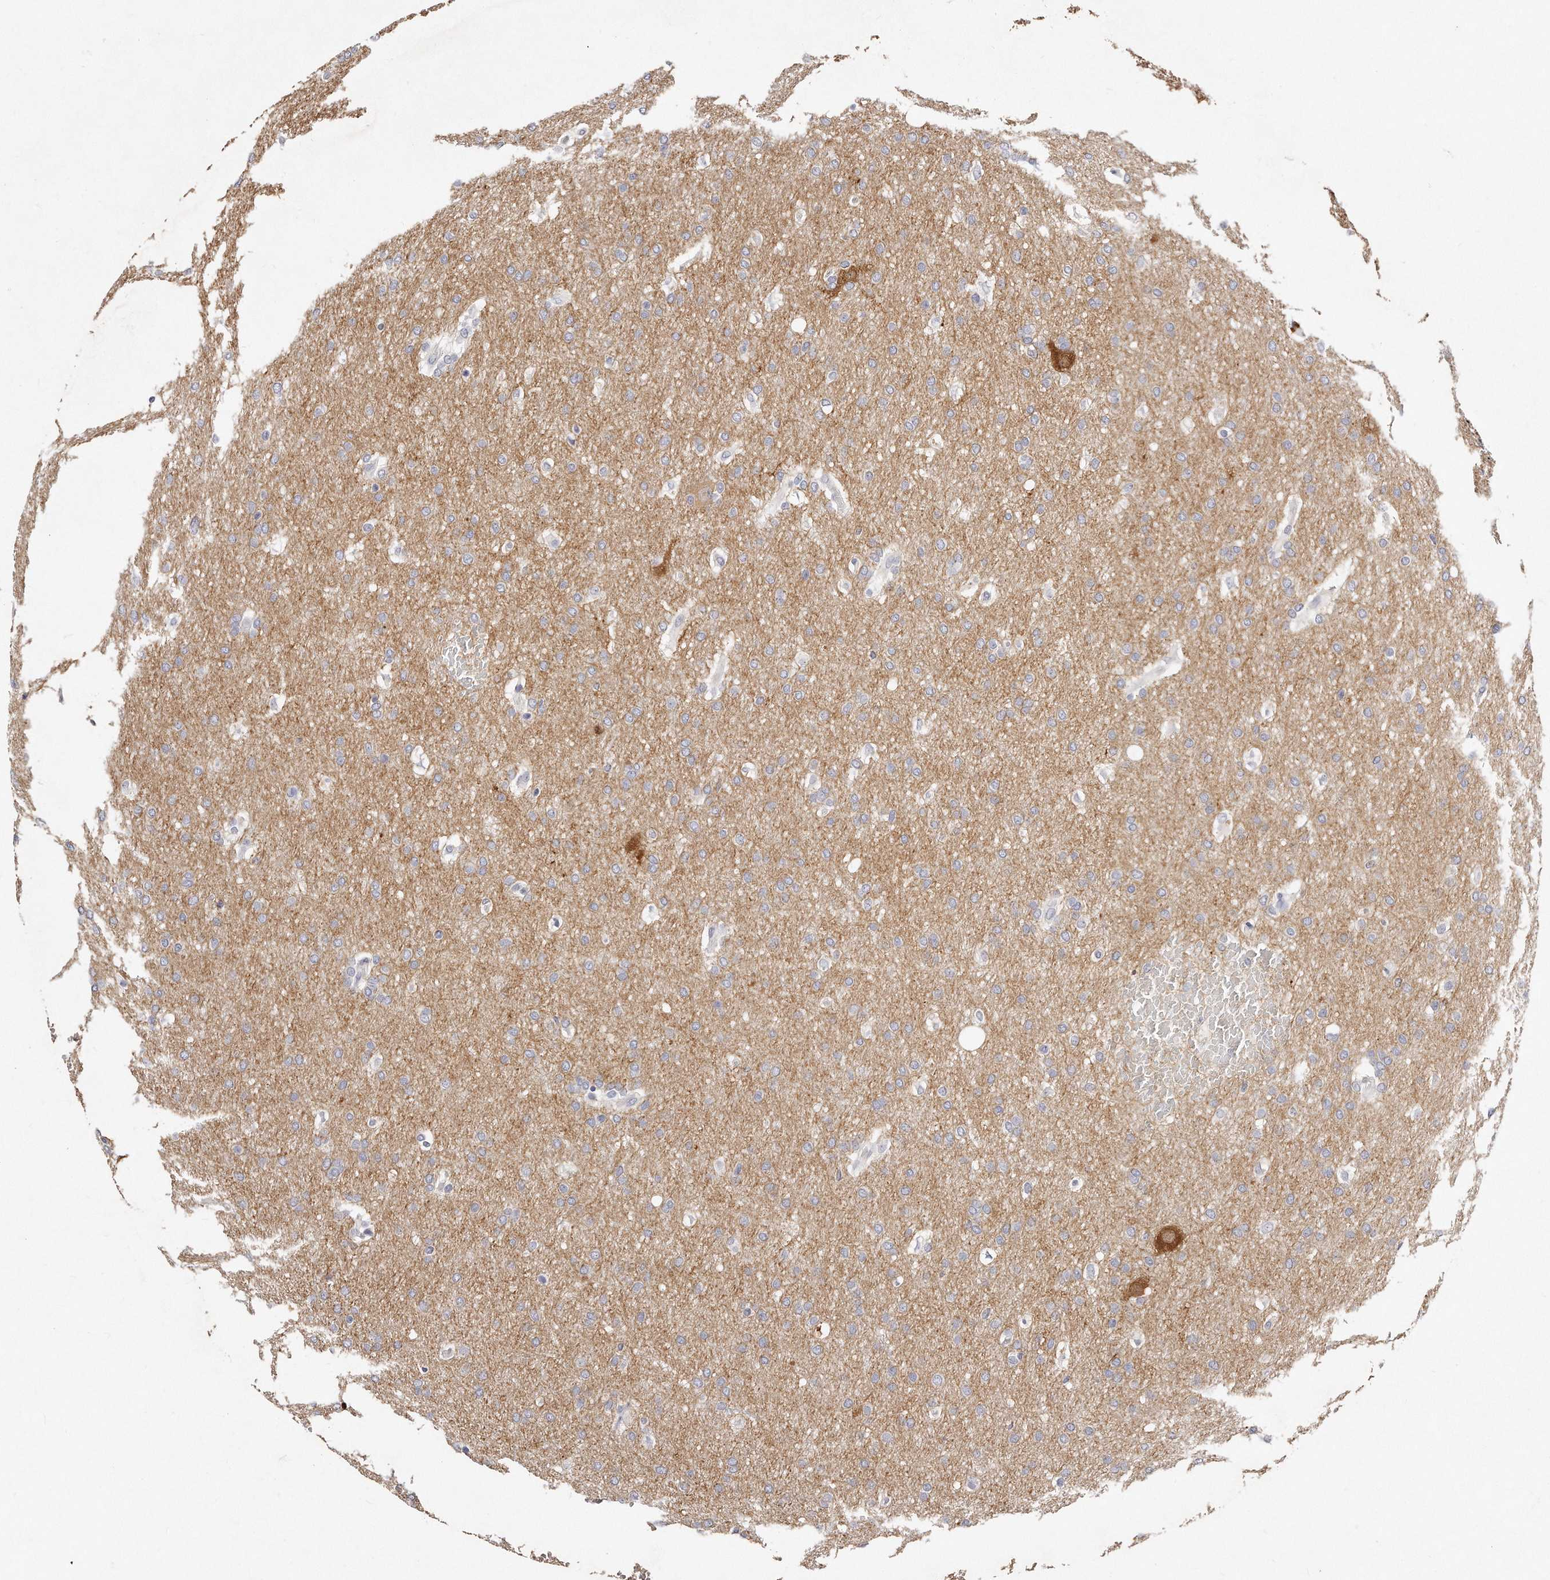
{"staining": {"intensity": "negative", "quantity": "none", "location": "none"}, "tissue": "glioma", "cell_type": "Tumor cells", "image_type": "cancer", "snomed": [{"axis": "morphology", "description": "Glioma, malignant, Low grade"}, {"axis": "topography", "description": "Brain"}], "caption": "There is no significant positivity in tumor cells of glioma.", "gene": "GDA", "patient": {"sex": "female", "age": 37}}